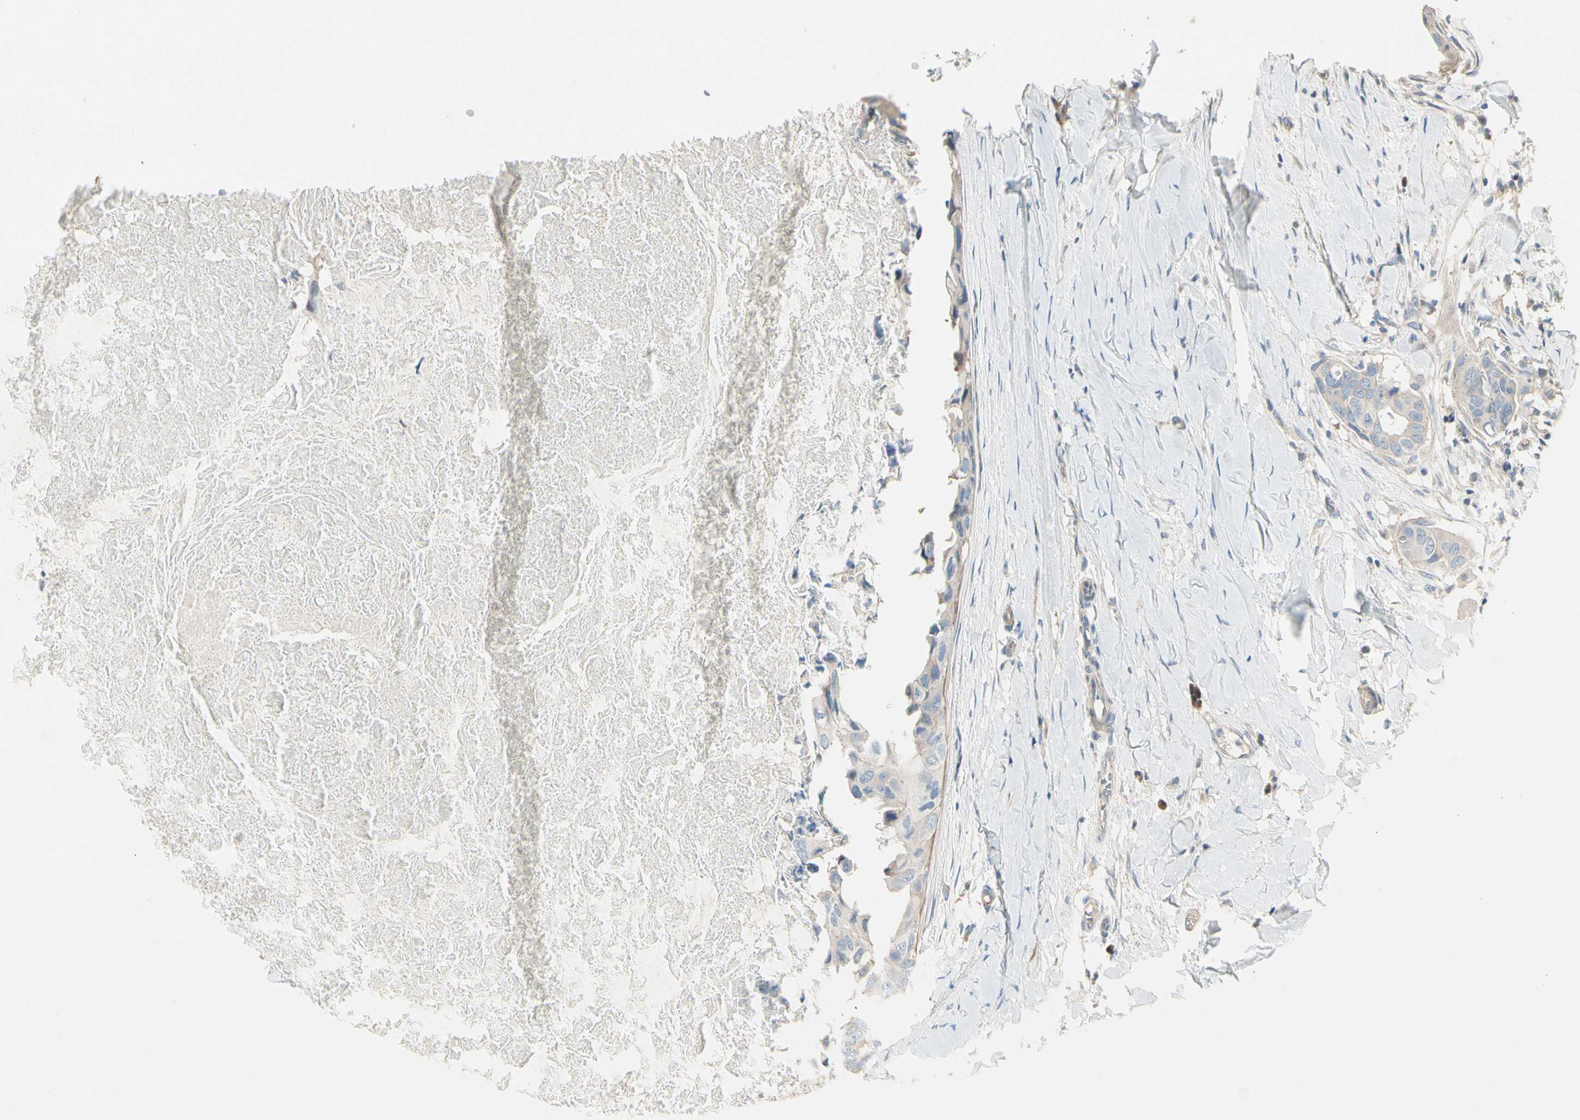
{"staining": {"intensity": "negative", "quantity": "none", "location": "none"}, "tissue": "breast cancer", "cell_type": "Tumor cells", "image_type": "cancer", "snomed": [{"axis": "morphology", "description": "Duct carcinoma"}, {"axis": "topography", "description": "Breast"}], "caption": "Immunohistochemical staining of human breast cancer exhibits no significant expression in tumor cells.", "gene": "ADGRA3", "patient": {"sex": "female", "age": 40}}